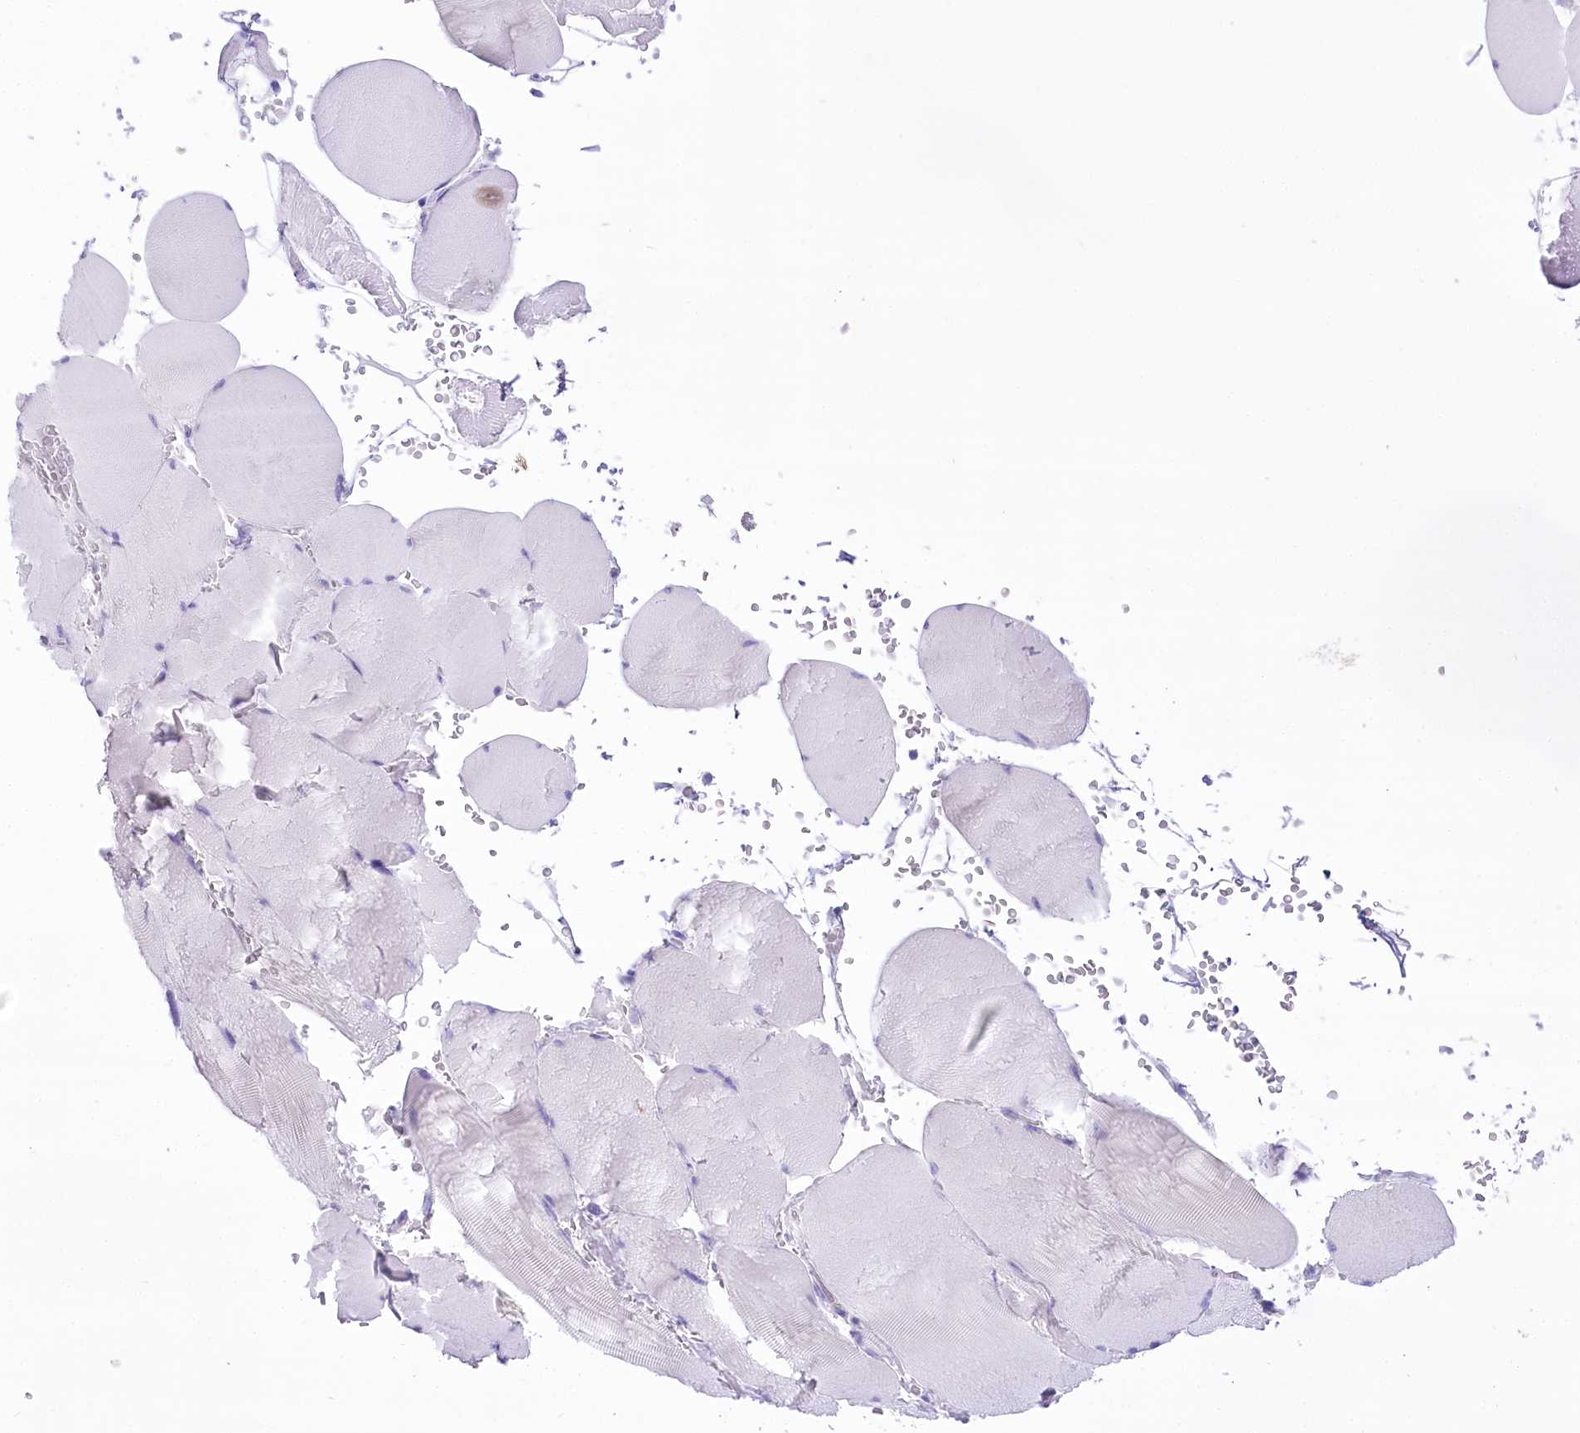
{"staining": {"intensity": "negative", "quantity": "none", "location": "none"}, "tissue": "skeletal muscle", "cell_type": "Myocytes", "image_type": "normal", "snomed": [{"axis": "morphology", "description": "Normal tissue, NOS"}, {"axis": "topography", "description": "Skeletal muscle"}, {"axis": "topography", "description": "Head-Neck"}], "caption": "Skeletal muscle was stained to show a protein in brown. There is no significant positivity in myocytes. The staining is performed using DAB (3,3'-diaminobenzidine) brown chromogen with nuclei counter-stained in using hematoxylin.", "gene": "PBLD", "patient": {"sex": "male", "age": 66}}